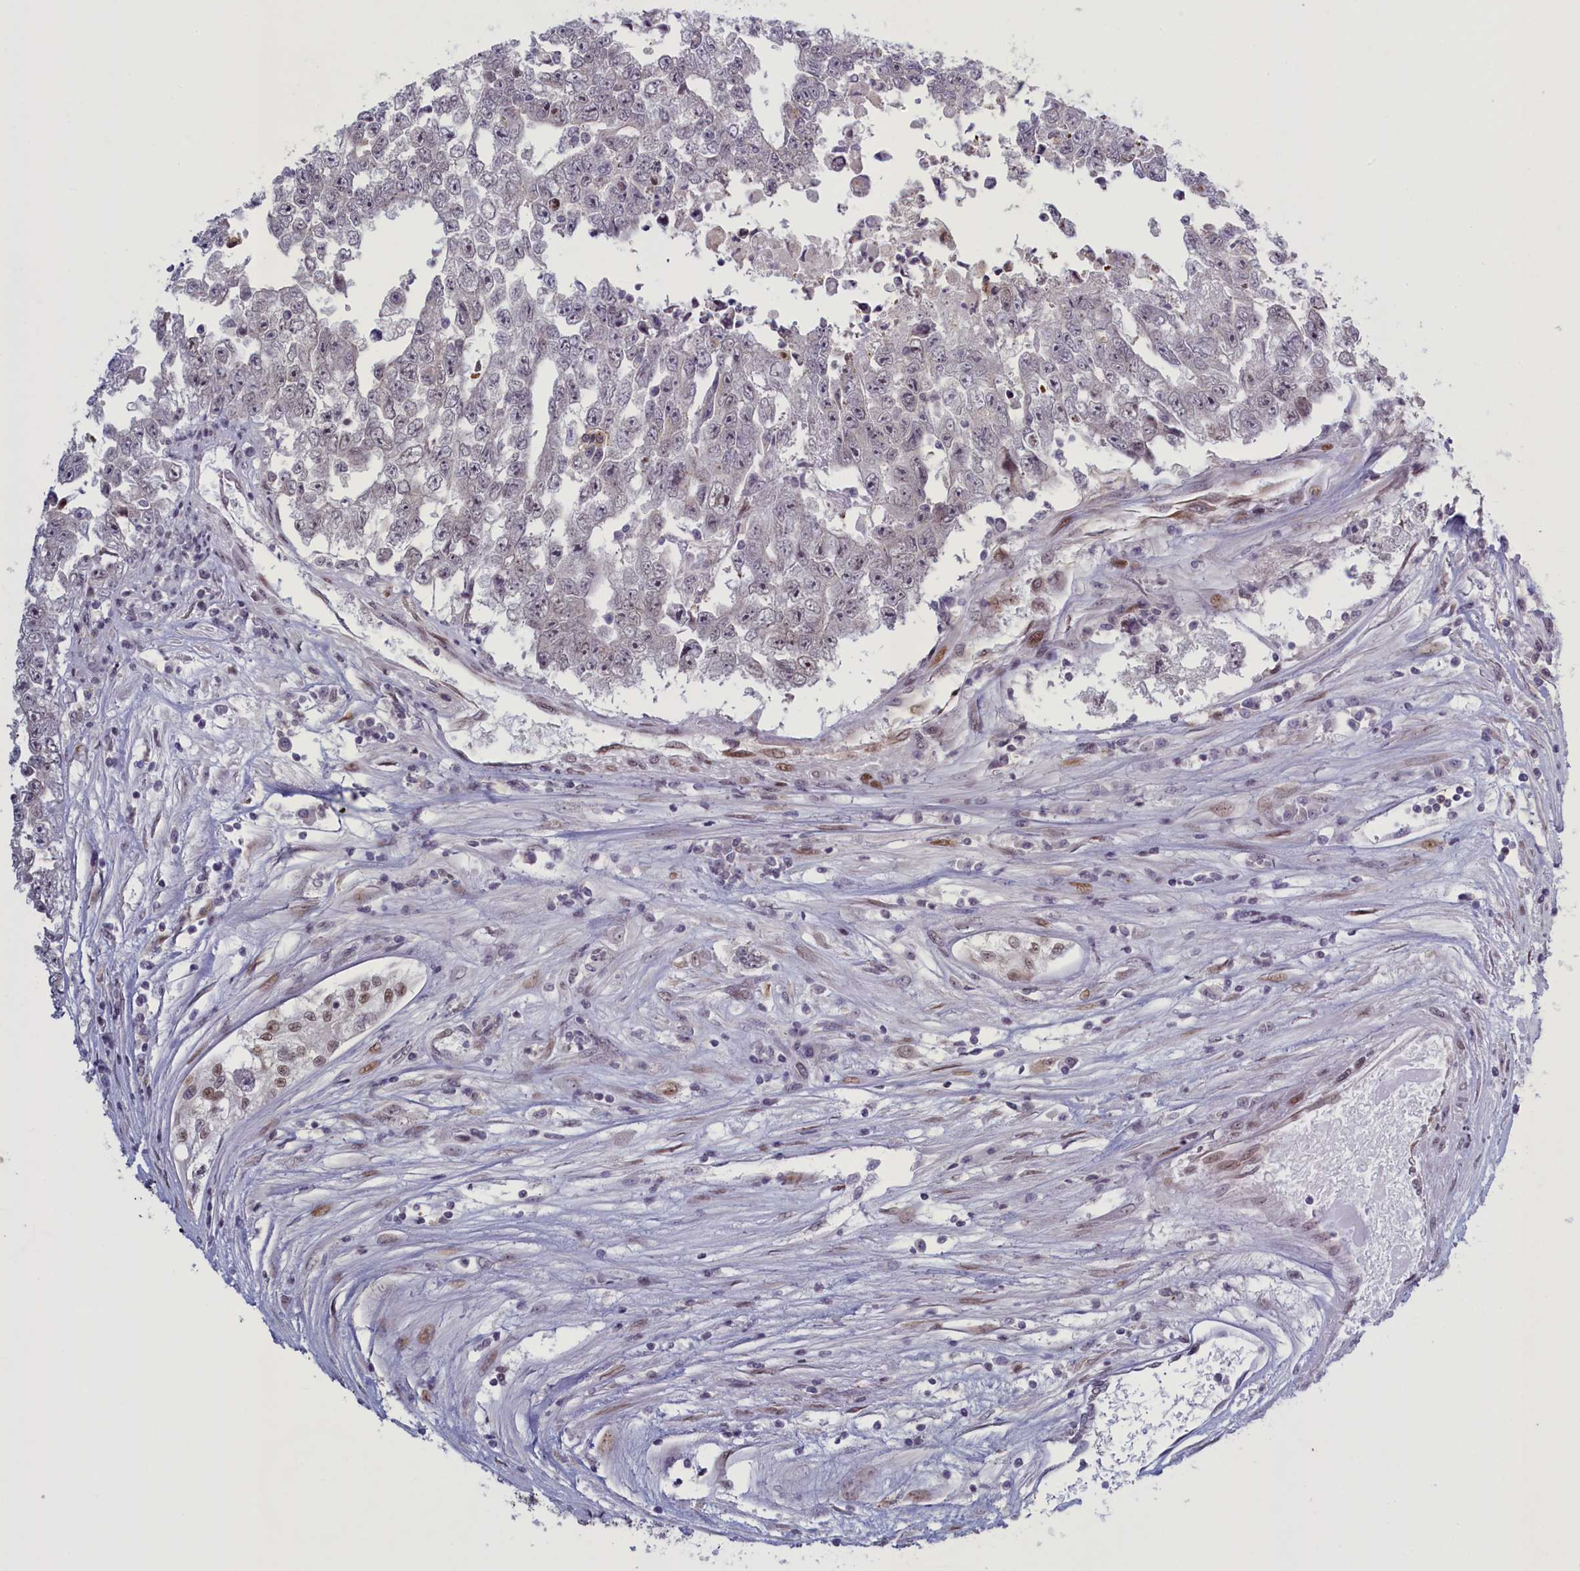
{"staining": {"intensity": "negative", "quantity": "none", "location": "none"}, "tissue": "testis cancer", "cell_type": "Tumor cells", "image_type": "cancer", "snomed": [{"axis": "morphology", "description": "Carcinoma, Embryonal, NOS"}, {"axis": "topography", "description": "Testis"}], "caption": "DAB immunohistochemical staining of testis cancer shows no significant positivity in tumor cells. The staining was performed using DAB (3,3'-diaminobenzidine) to visualize the protein expression in brown, while the nuclei were stained in blue with hematoxylin (Magnification: 20x).", "gene": "ATF7IP2", "patient": {"sex": "male", "age": 25}}